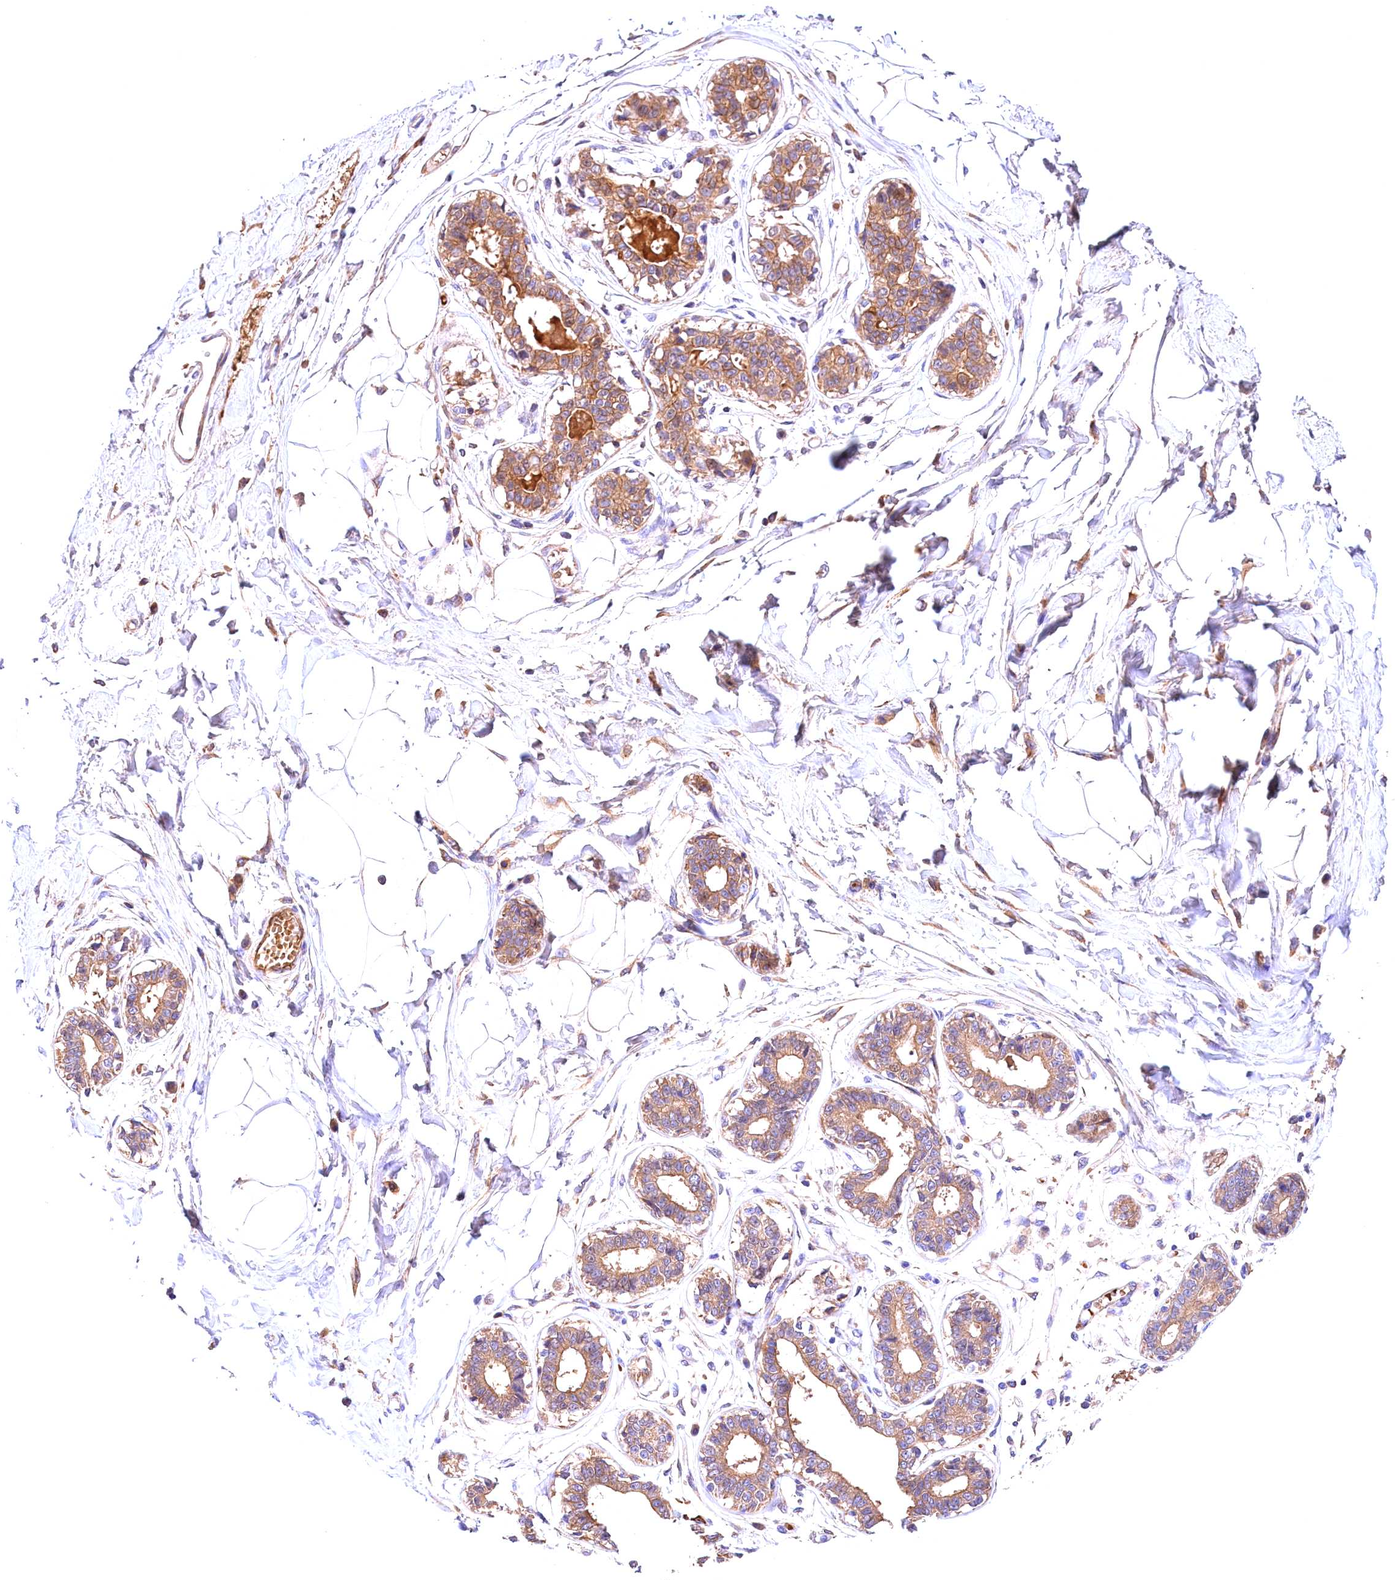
{"staining": {"intensity": "negative", "quantity": "none", "location": "none"}, "tissue": "breast", "cell_type": "Adipocytes", "image_type": "normal", "snomed": [{"axis": "morphology", "description": "Normal tissue, NOS"}, {"axis": "topography", "description": "Breast"}], "caption": "Histopathology image shows no significant protein expression in adipocytes of normal breast.", "gene": "PHAF1", "patient": {"sex": "female", "age": 45}}